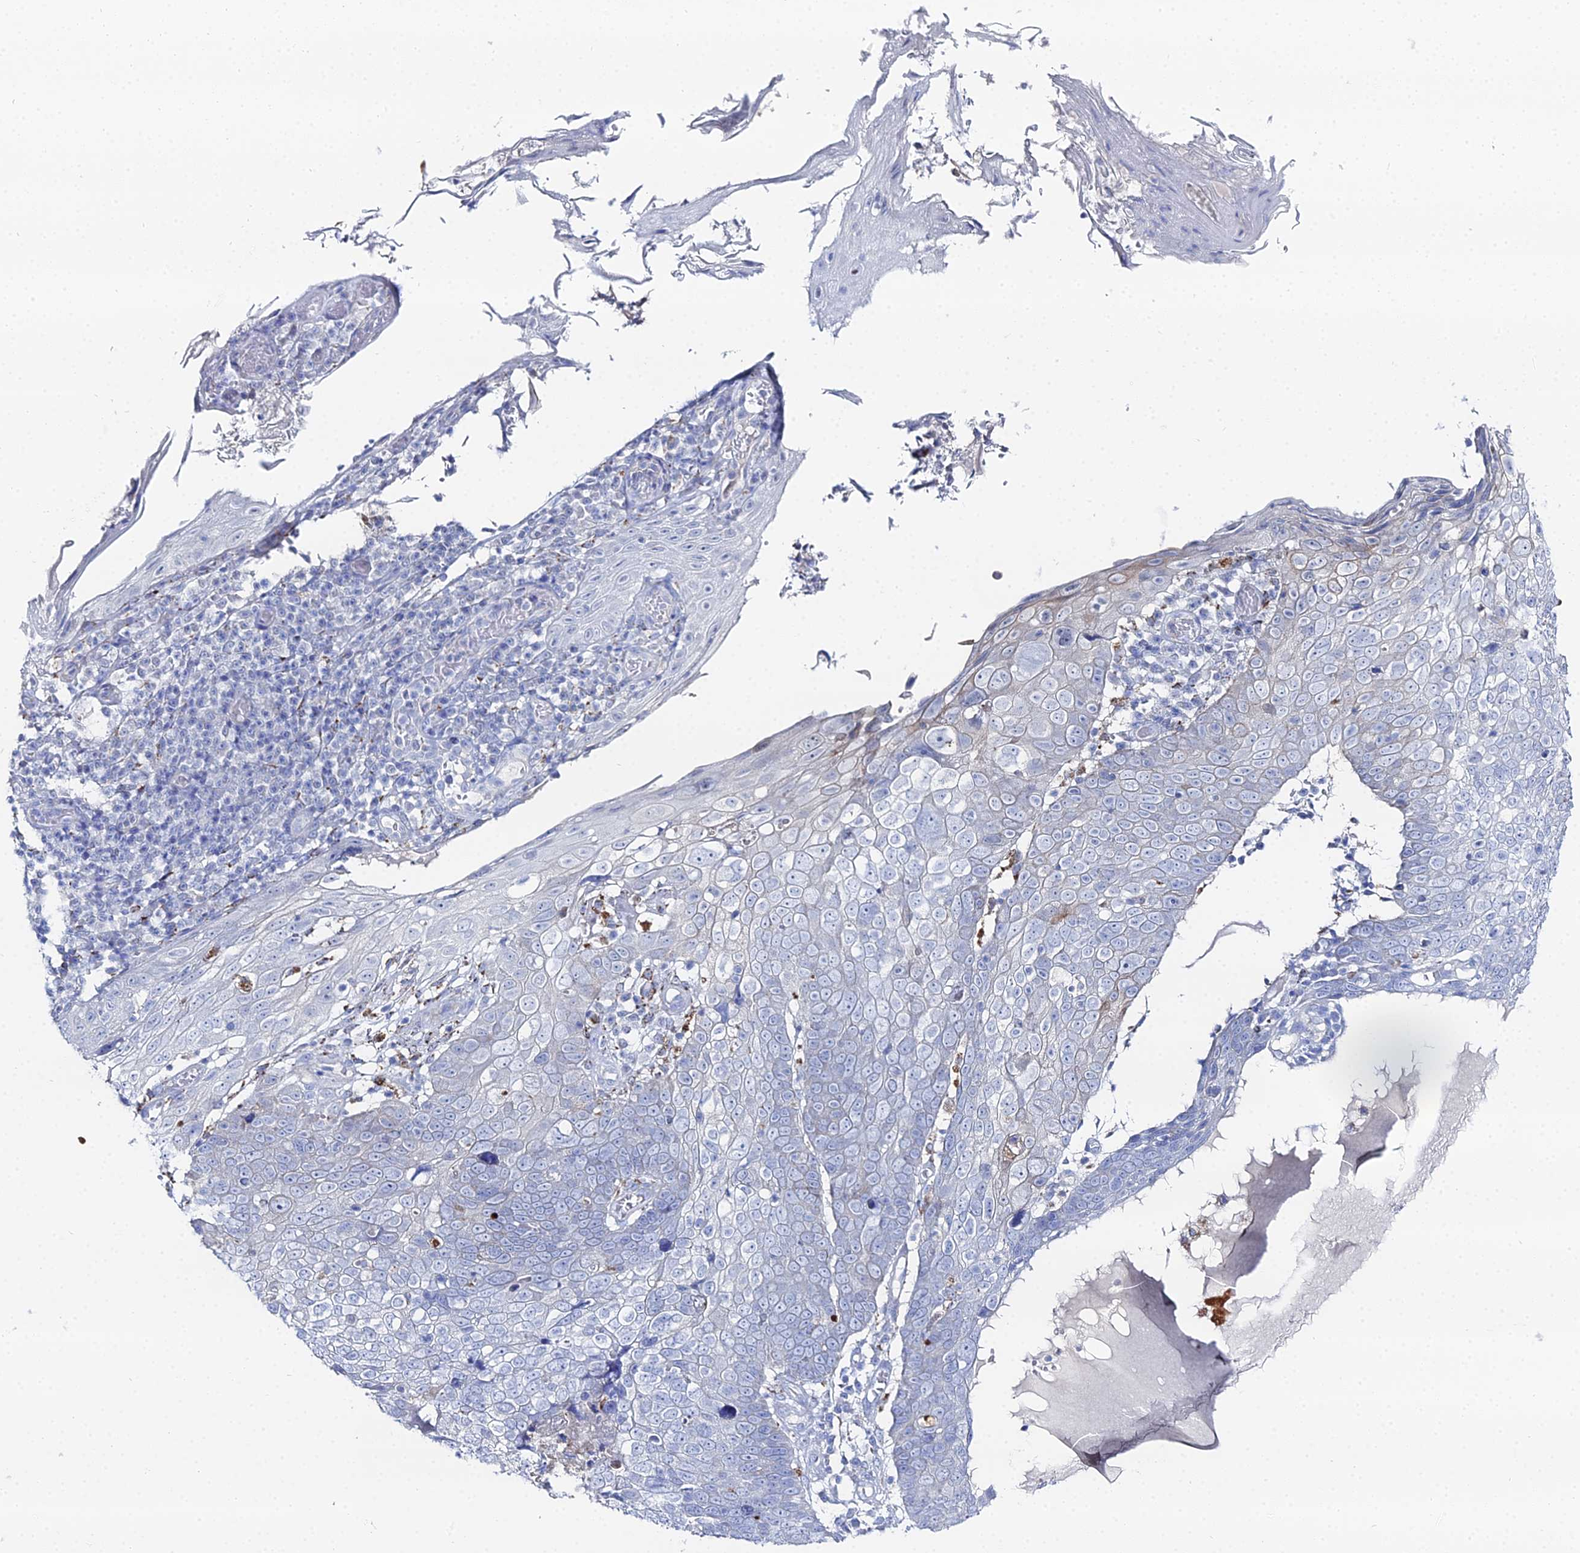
{"staining": {"intensity": "negative", "quantity": "none", "location": "none"}, "tissue": "skin cancer", "cell_type": "Tumor cells", "image_type": "cancer", "snomed": [{"axis": "morphology", "description": "Squamous cell carcinoma, NOS"}, {"axis": "topography", "description": "Skin"}], "caption": "Immunohistochemistry (IHC) of skin squamous cell carcinoma displays no staining in tumor cells.", "gene": "DHX34", "patient": {"sex": "male", "age": 71}}